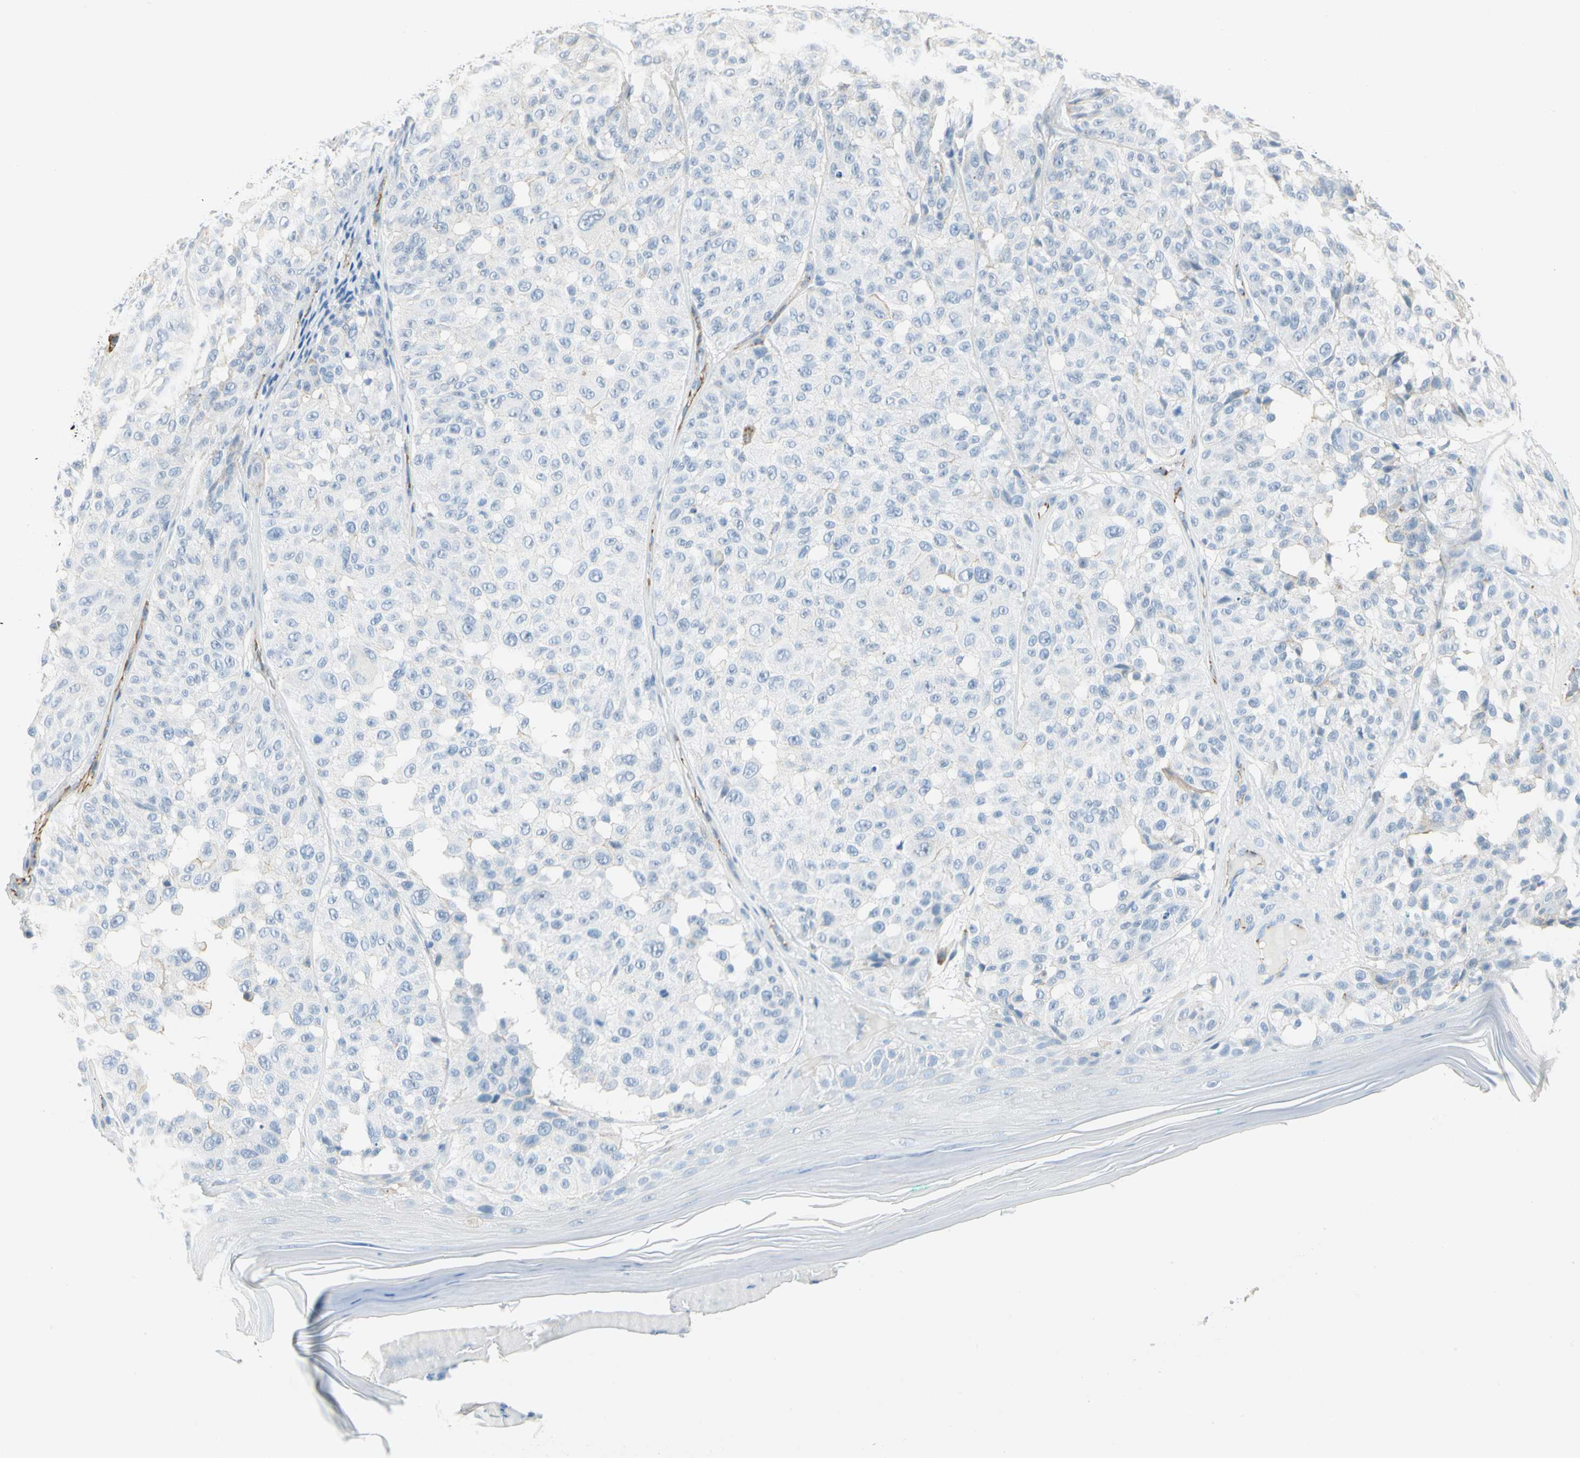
{"staining": {"intensity": "negative", "quantity": "none", "location": "none"}, "tissue": "melanoma", "cell_type": "Tumor cells", "image_type": "cancer", "snomed": [{"axis": "morphology", "description": "Malignant melanoma, NOS"}, {"axis": "topography", "description": "Skin"}], "caption": "Photomicrograph shows no protein positivity in tumor cells of malignant melanoma tissue.", "gene": "VPS9D1", "patient": {"sex": "female", "age": 46}}